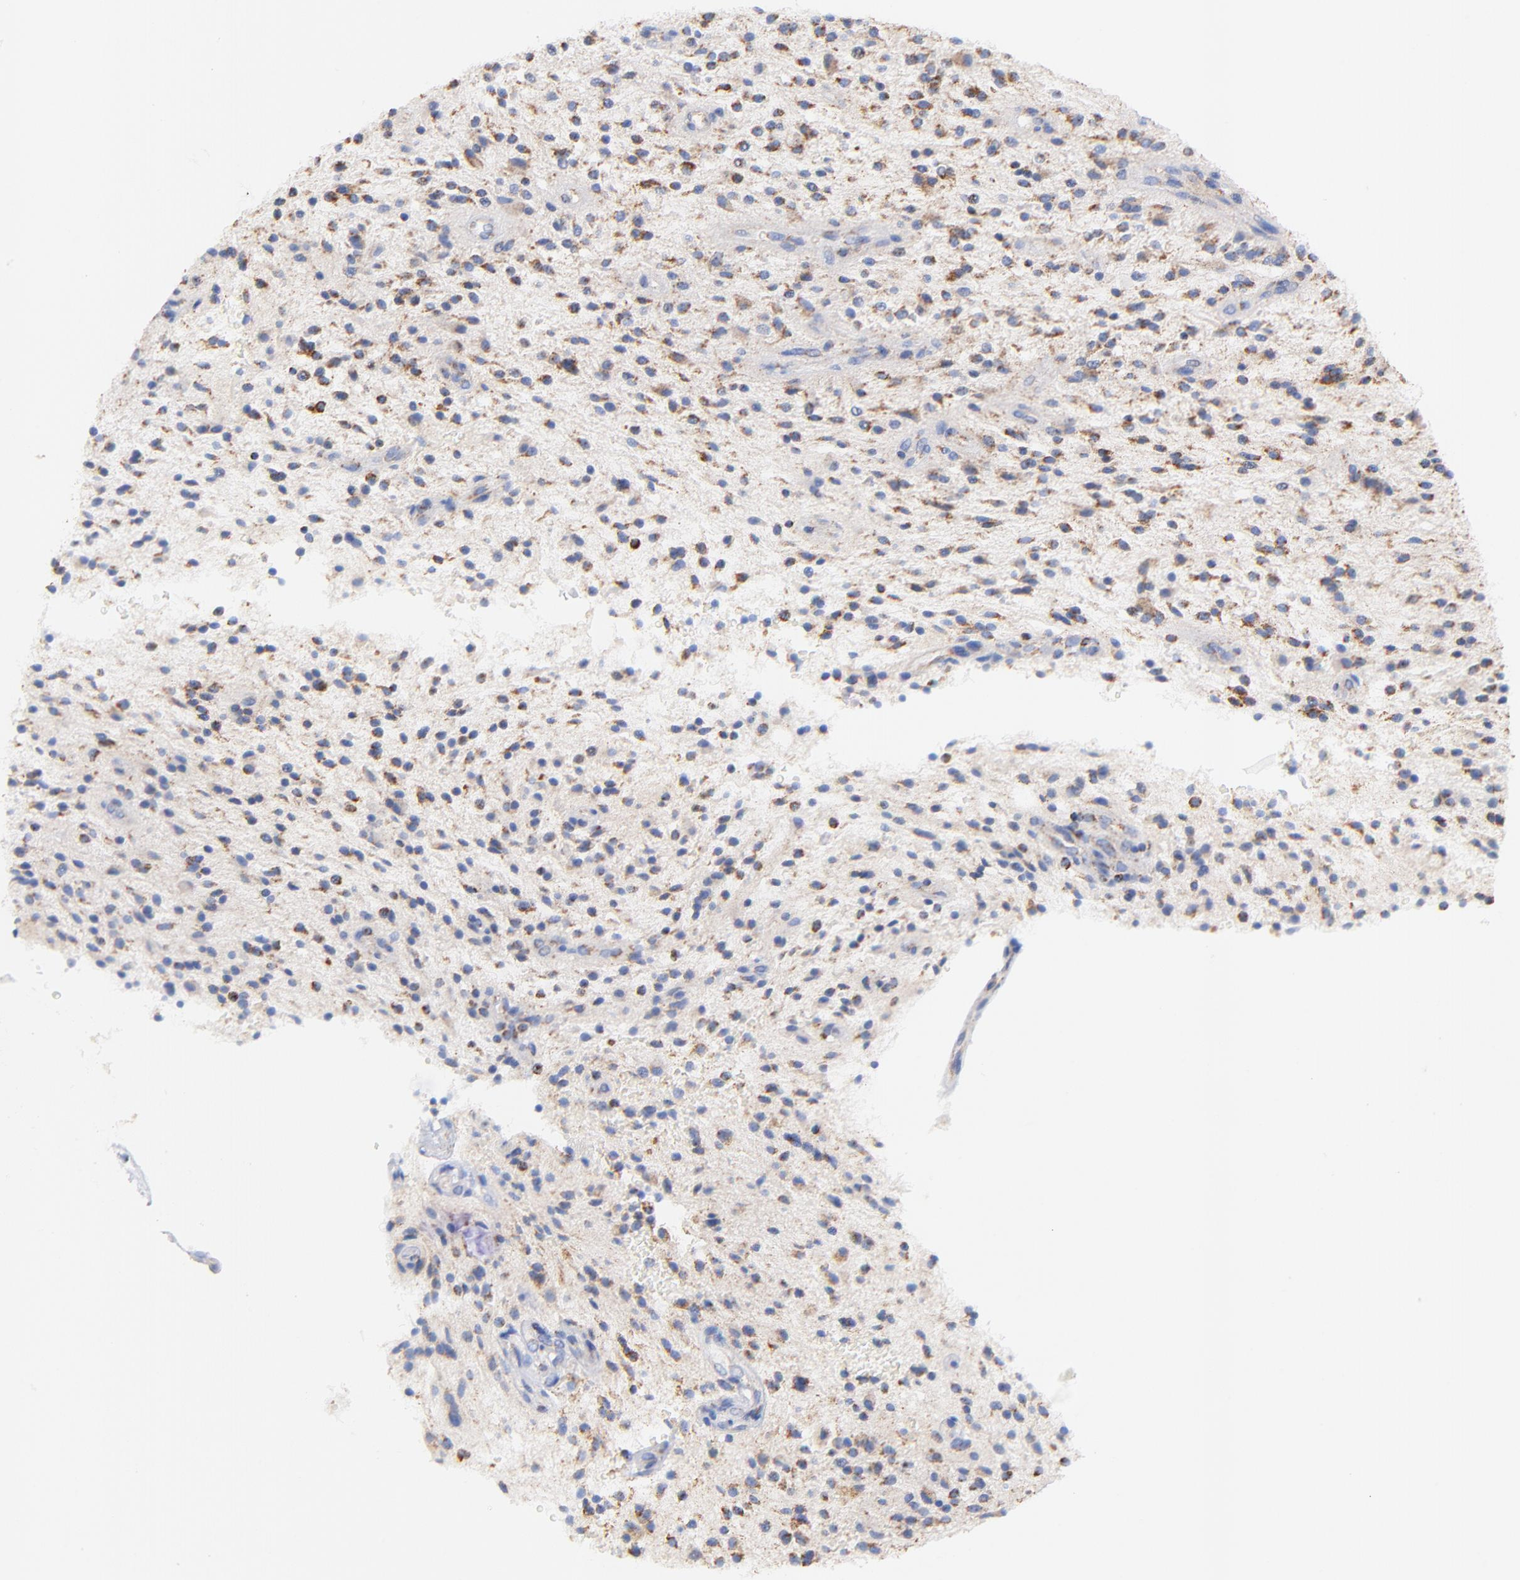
{"staining": {"intensity": "moderate", "quantity": "<25%", "location": "cytoplasmic/membranous"}, "tissue": "glioma", "cell_type": "Tumor cells", "image_type": "cancer", "snomed": [{"axis": "morphology", "description": "Glioma, malignant, NOS"}, {"axis": "topography", "description": "Cerebellum"}], "caption": "DAB immunohistochemical staining of human glioma demonstrates moderate cytoplasmic/membranous protein expression in approximately <25% of tumor cells.", "gene": "ATP5F1D", "patient": {"sex": "female", "age": 10}}